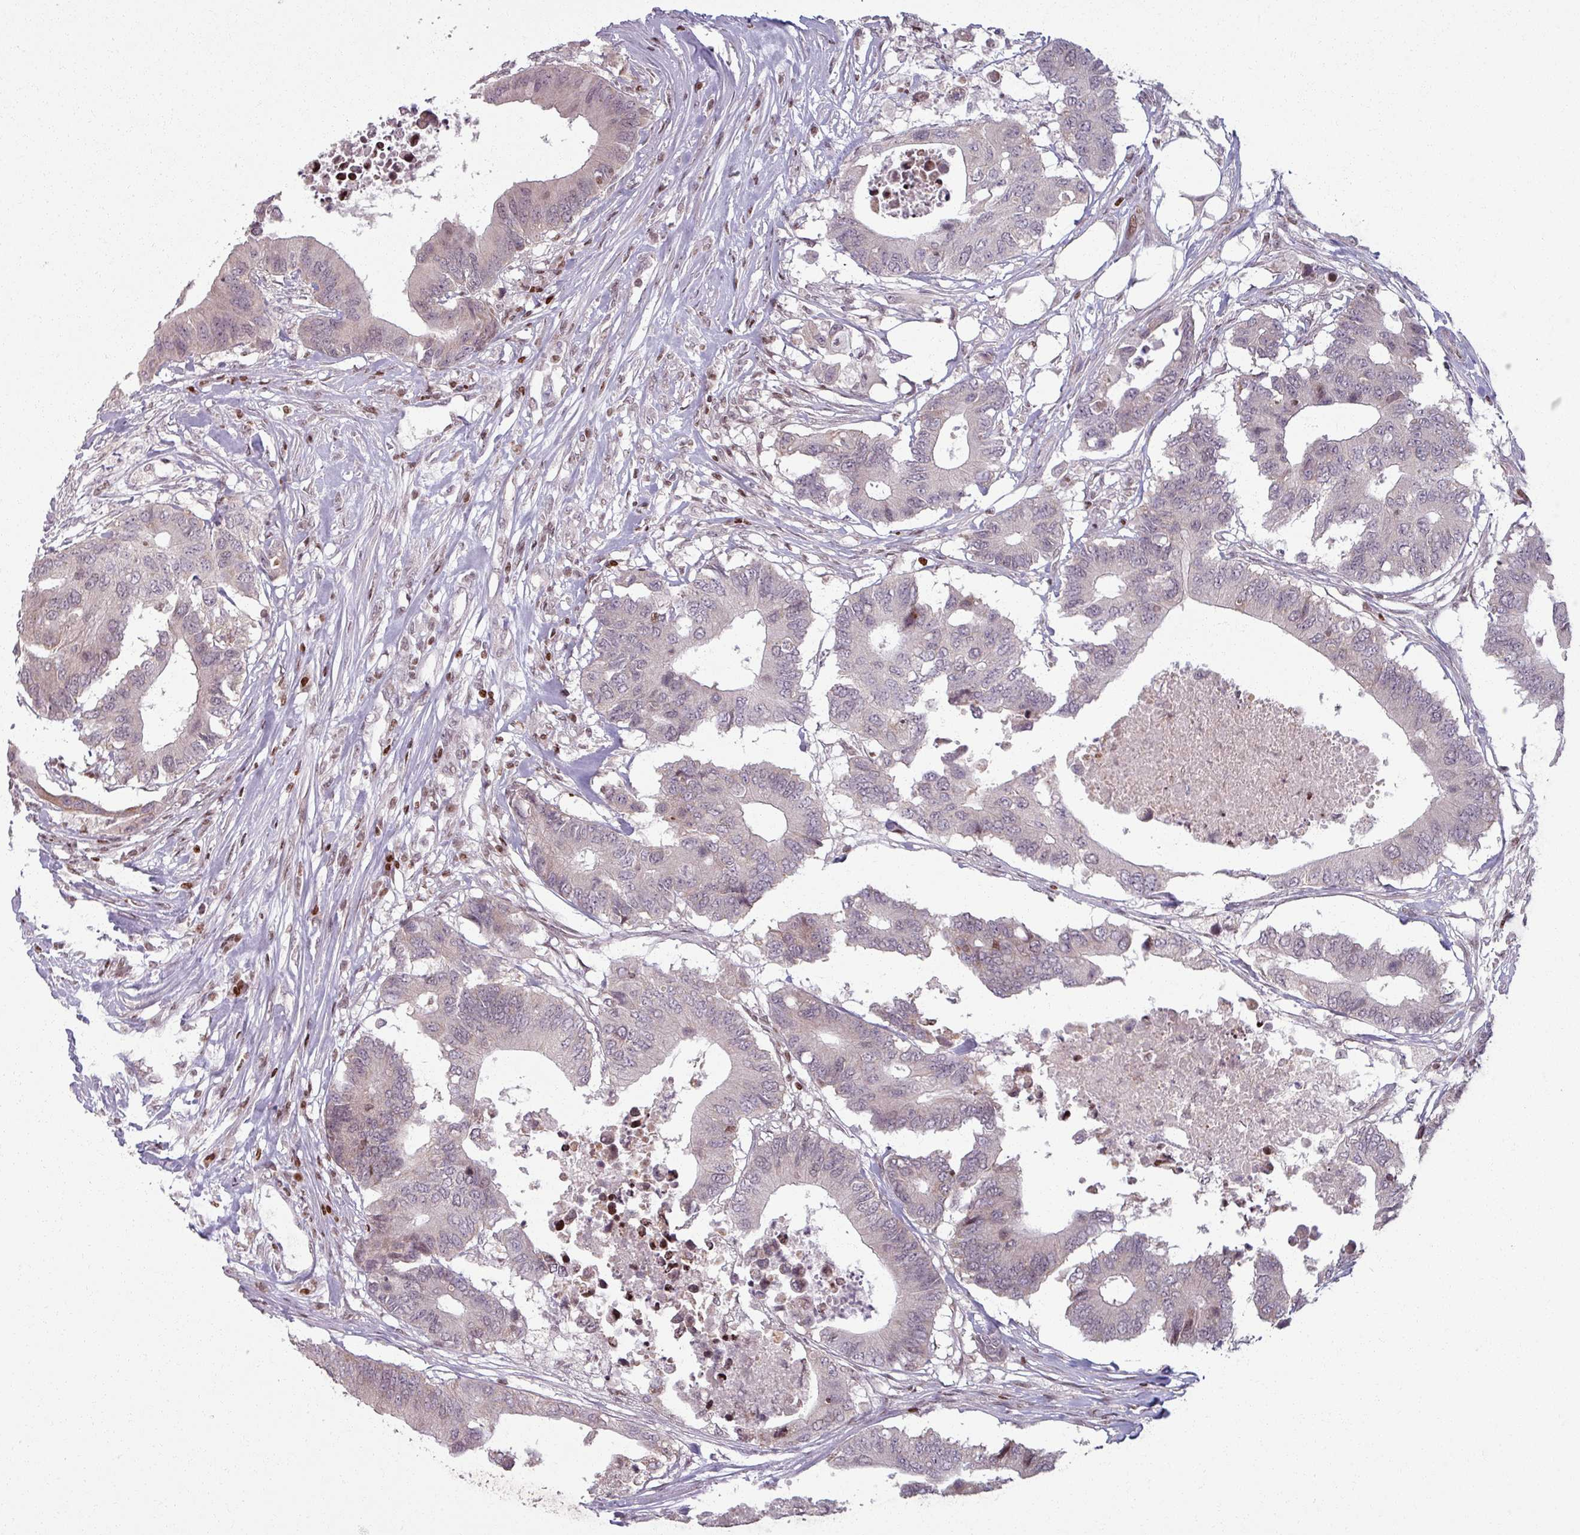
{"staining": {"intensity": "weak", "quantity": "<25%", "location": "nuclear"}, "tissue": "colorectal cancer", "cell_type": "Tumor cells", "image_type": "cancer", "snomed": [{"axis": "morphology", "description": "Adenocarcinoma, NOS"}, {"axis": "topography", "description": "Colon"}], "caption": "Colorectal adenocarcinoma stained for a protein using IHC demonstrates no staining tumor cells.", "gene": "NCOR1", "patient": {"sex": "male", "age": 71}}